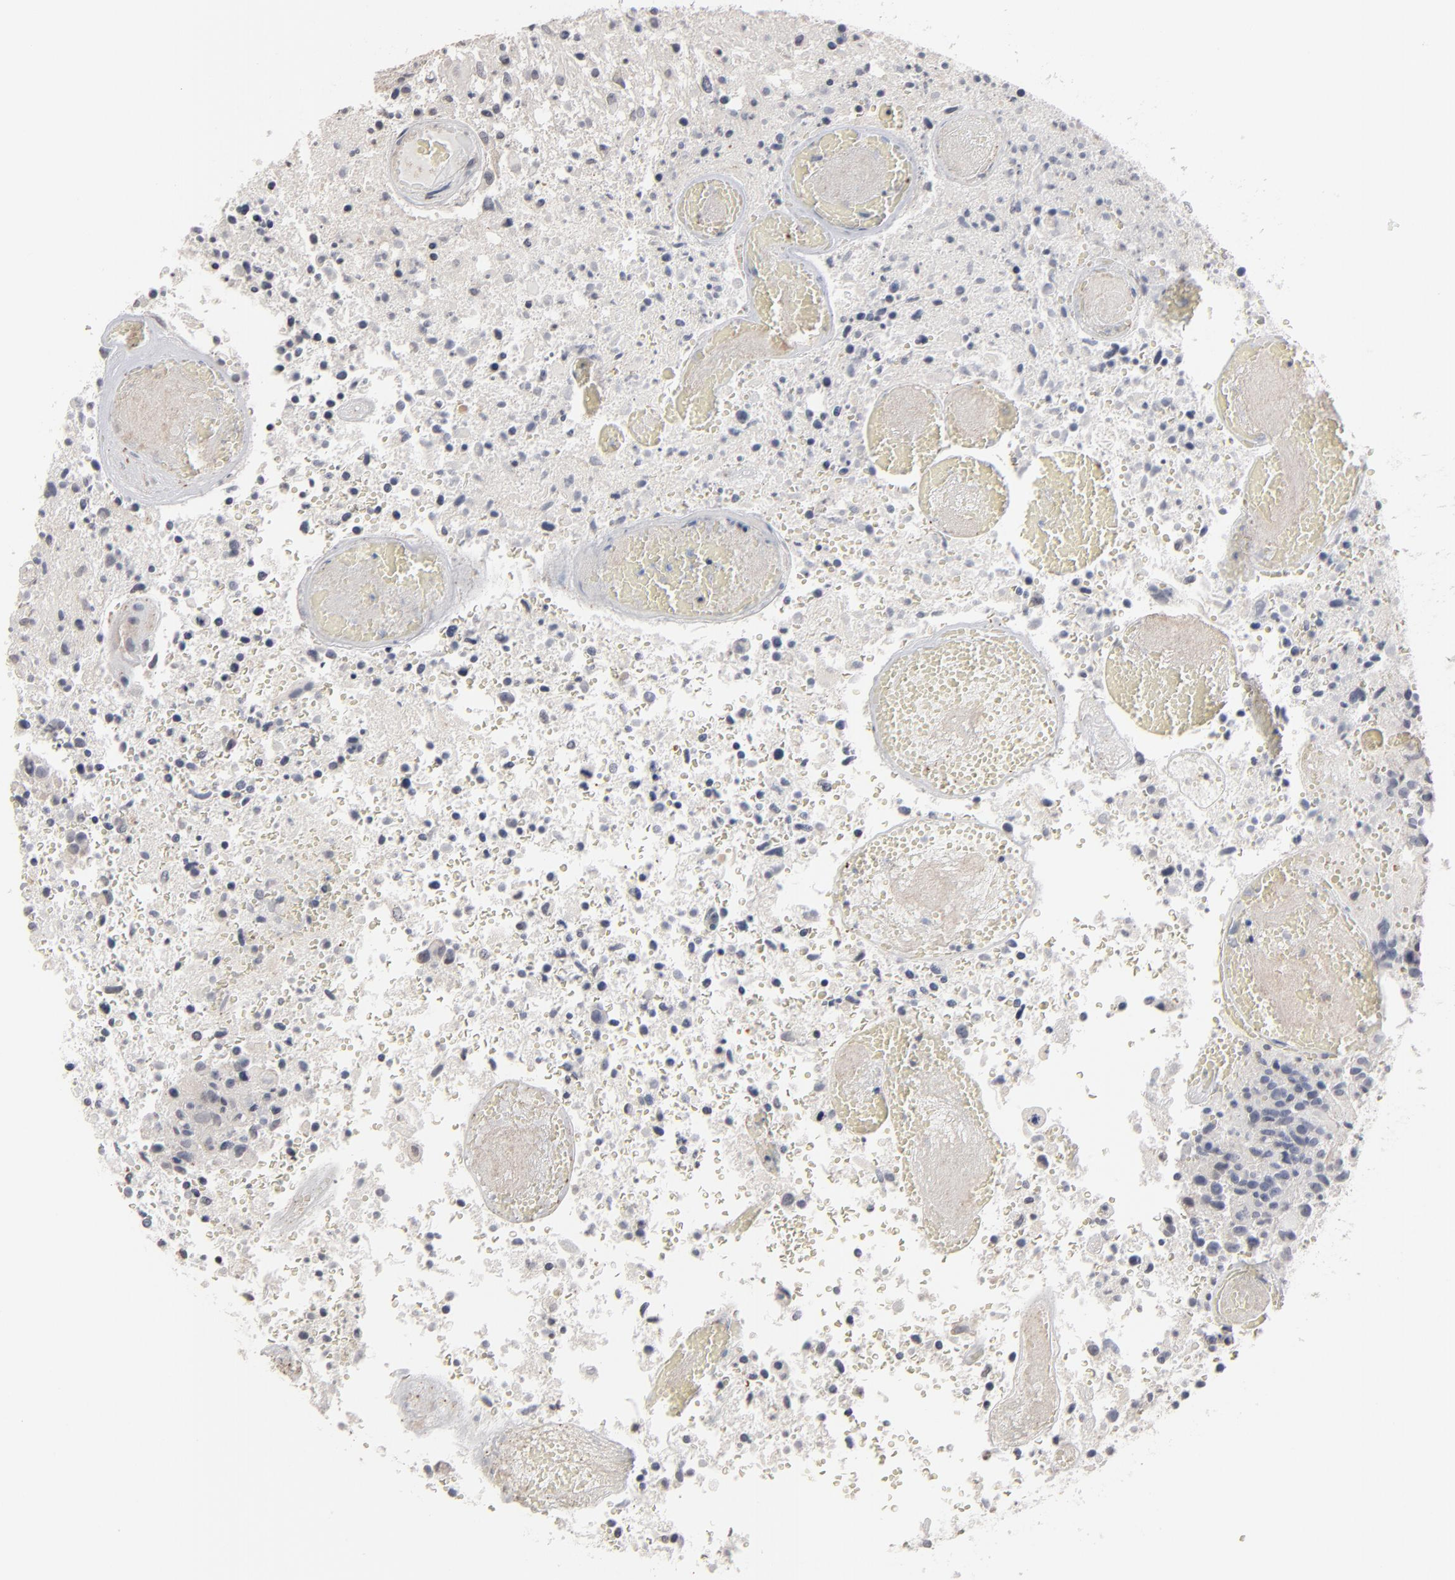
{"staining": {"intensity": "negative", "quantity": "none", "location": "none"}, "tissue": "glioma", "cell_type": "Tumor cells", "image_type": "cancer", "snomed": [{"axis": "morphology", "description": "Glioma, malignant, High grade"}, {"axis": "topography", "description": "Brain"}], "caption": "The photomicrograph shows no significant staining in tumor cells of malignant glioma (high-grade).", "gene": "STAT4", "patient": {"sex": "male", "age": 72}}